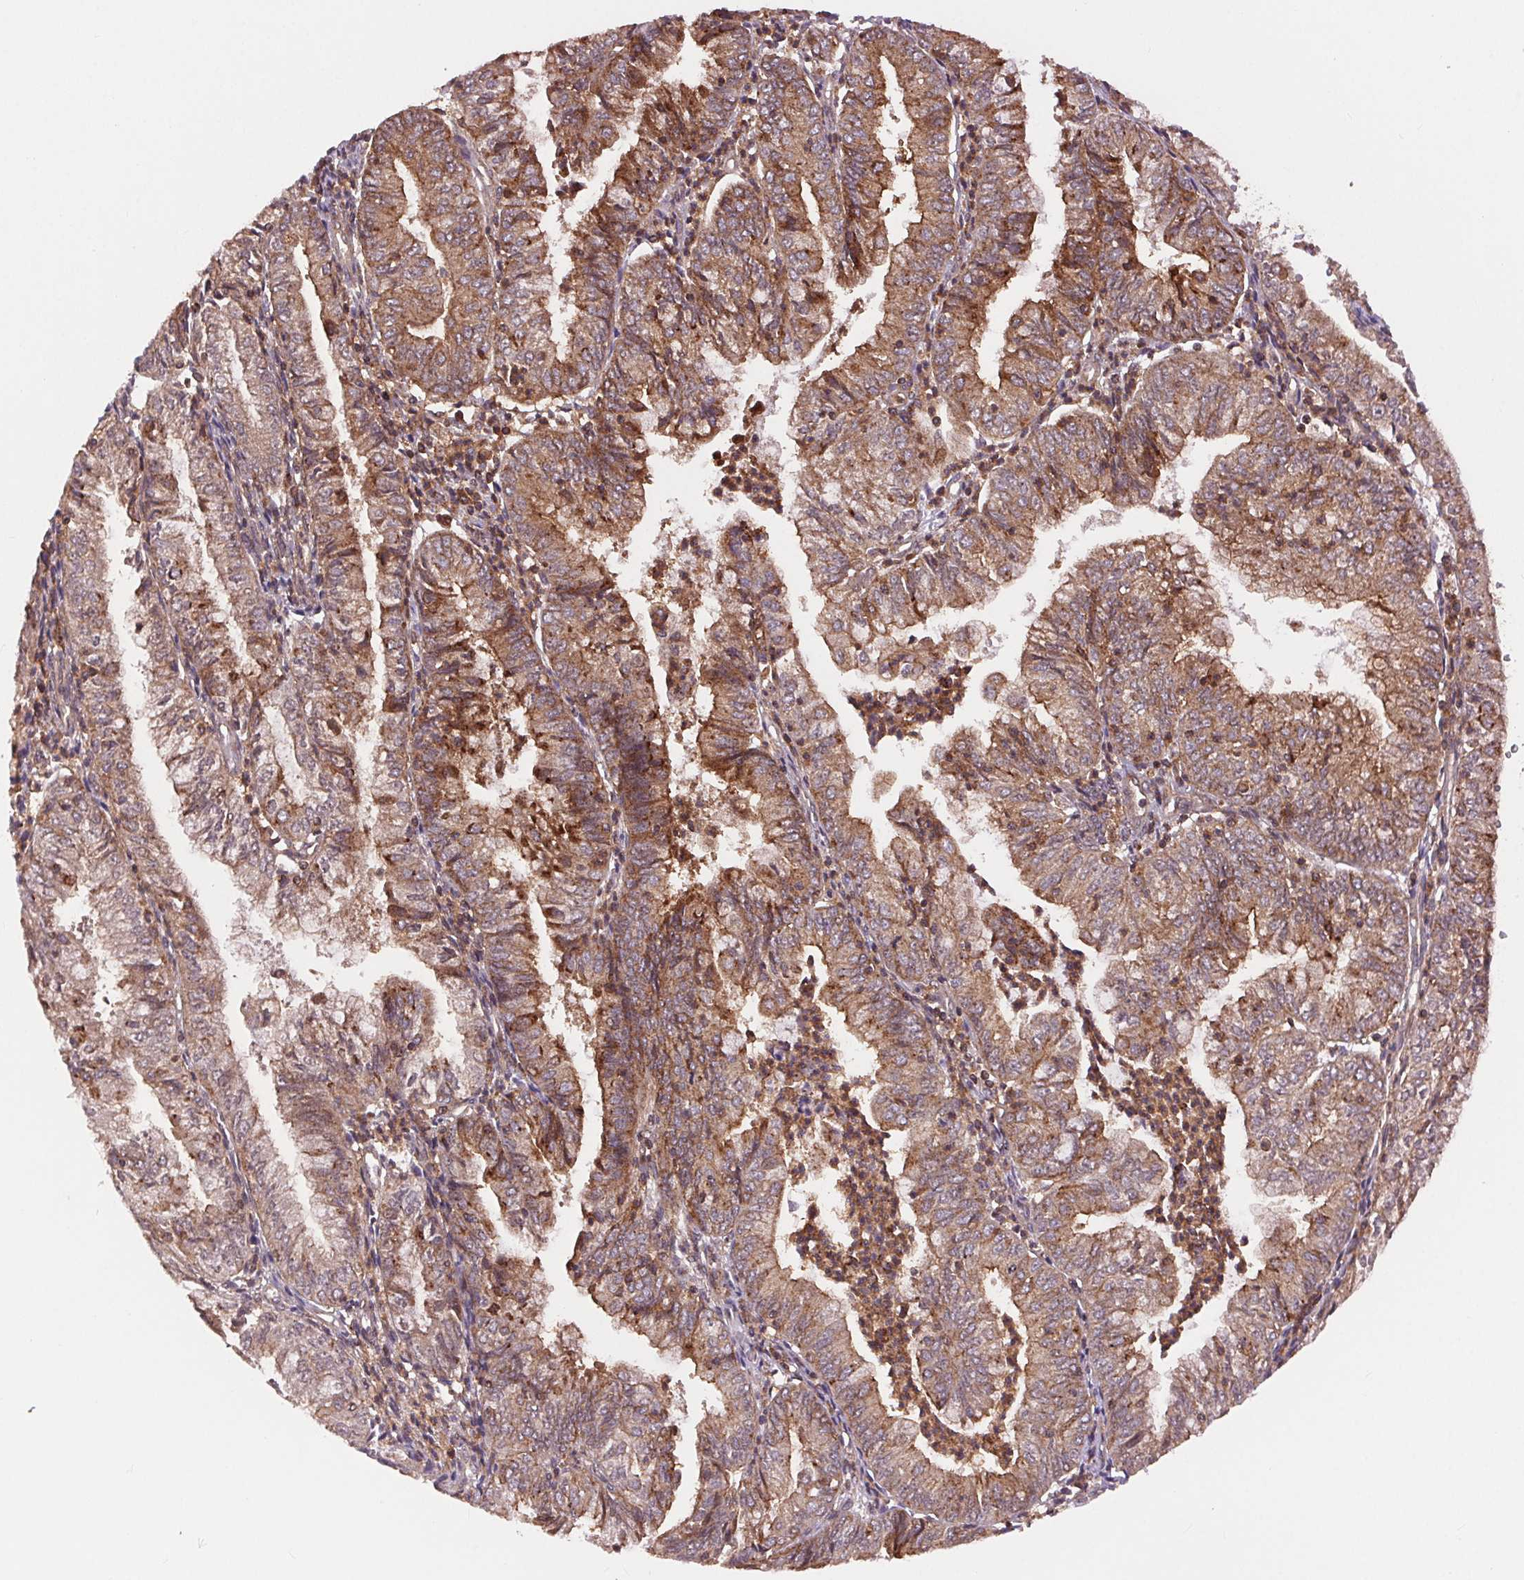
{"staining": {"intensity": "moderate", "quantity": ">75%", "location": "cytoplasmic/membranous"}, "tissue": "endometrial cancer", "cell_type": "Tumor cells", "image_type": "cancer", "snomed": [{"axis": "morphology", "description": "Adenocarcinoma, NOS"}, {"axis": "topography", "description": "Endometrium"}], "caption": "Immunohistochemical staining of human adenocarcinoma (endometrial) demonstrates medium levels of moderate cytoplasmic/membranous protein staining in about >75% of tumor cells.", "gene": "CHMP4B", "patient": {"sex": "female", "age": 55}}